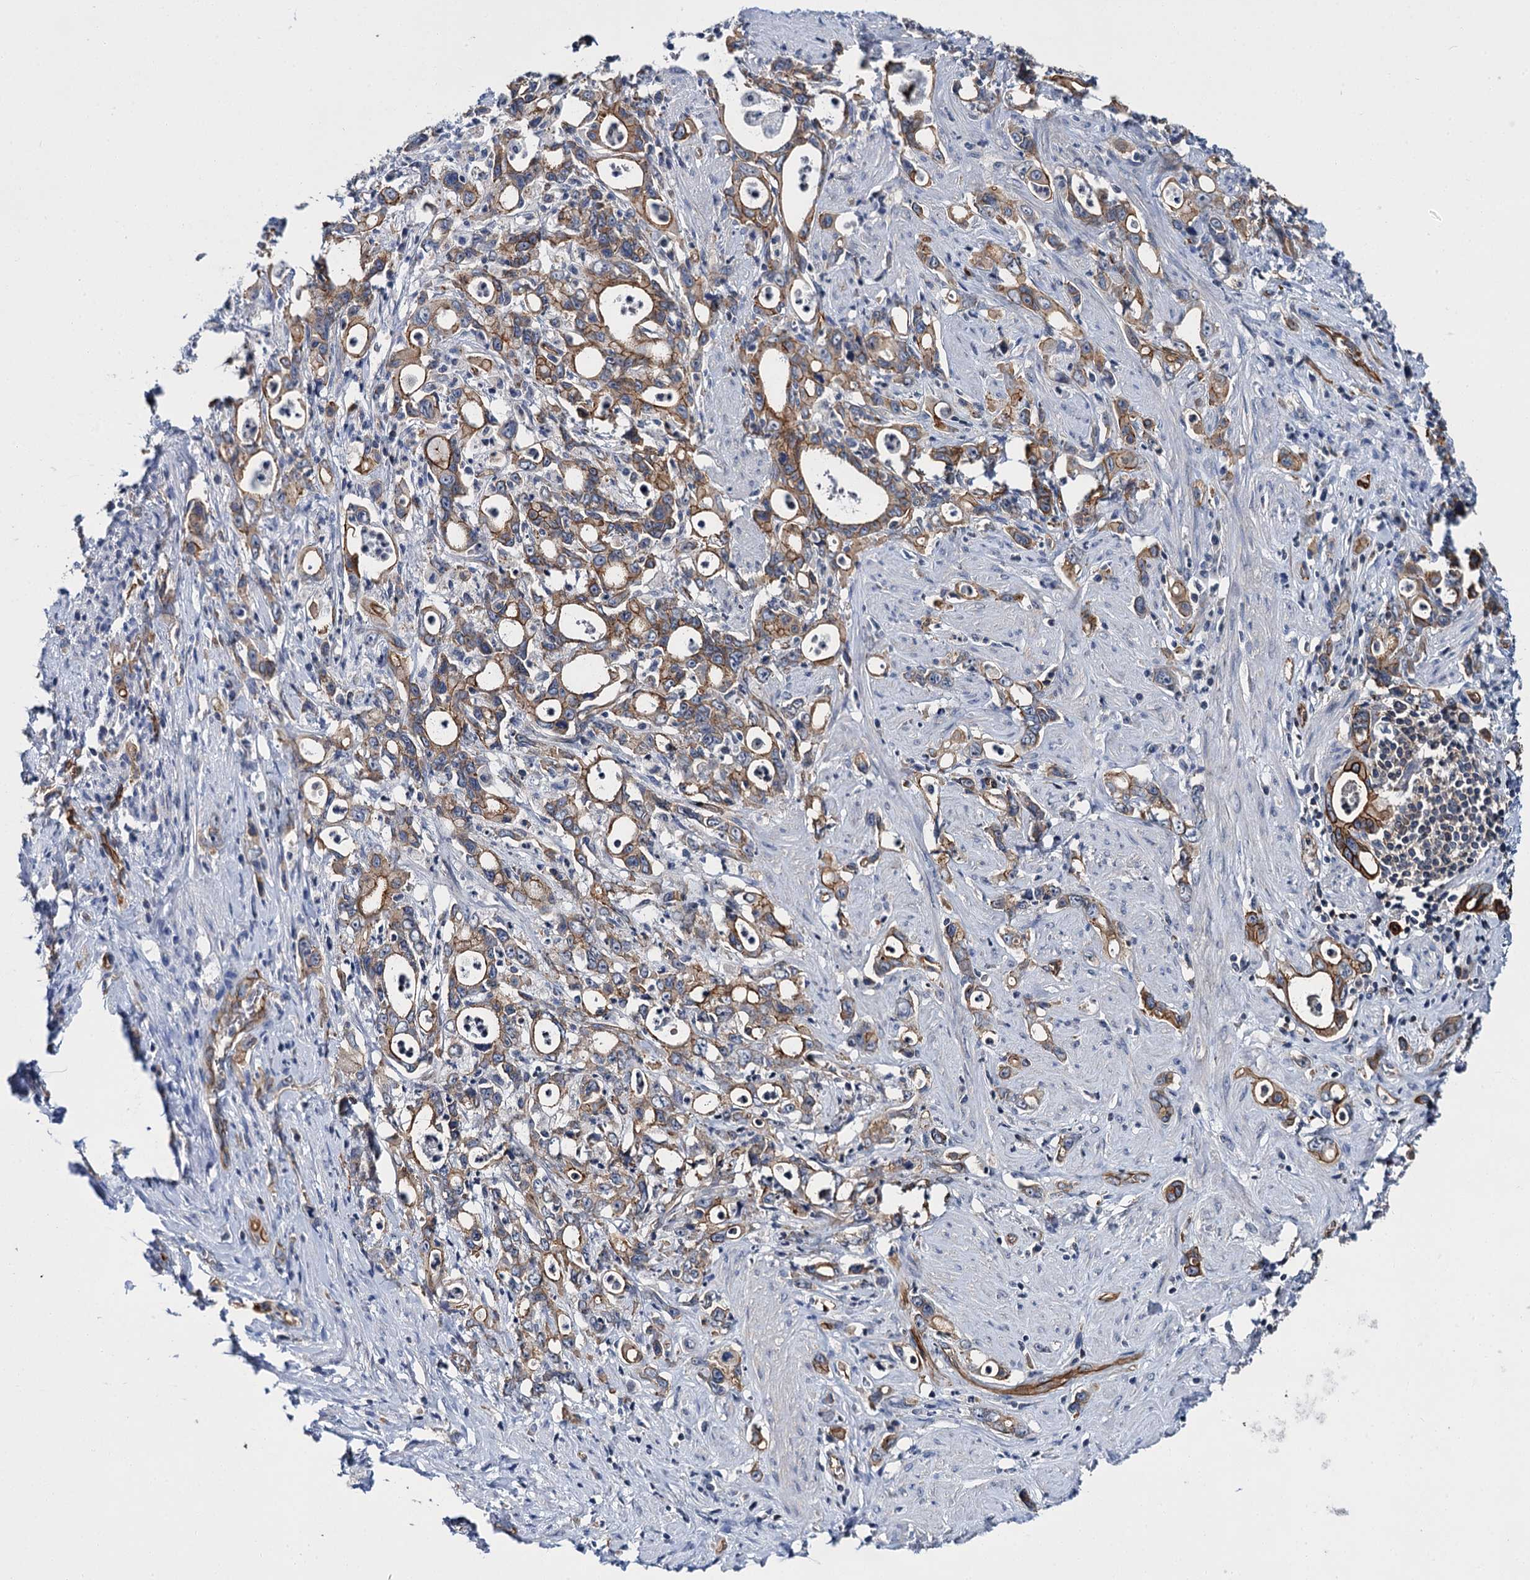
{"staining": {"intensity": "strong", "quantity": ">75%", "location": "cytoplasmic/membranous"}, "tissue": "stomach cancer", "cell_type": "Tumor cells", "image_type": "cancer", "snomed": [{"axis": "morphology", "description": "Adenocarcinoma, NOS"}, {"axis": "topography", "description": "Stomach, lower"}], "caption": "A micrograph showing strong cytoplasmic/membranous positivity in about >75% of tumor cells in stomach cancer, as visualized by brown immunohistochemical staining.", "gene": "ABLIM1", "patient": {"sex": "female", "age": 43}}